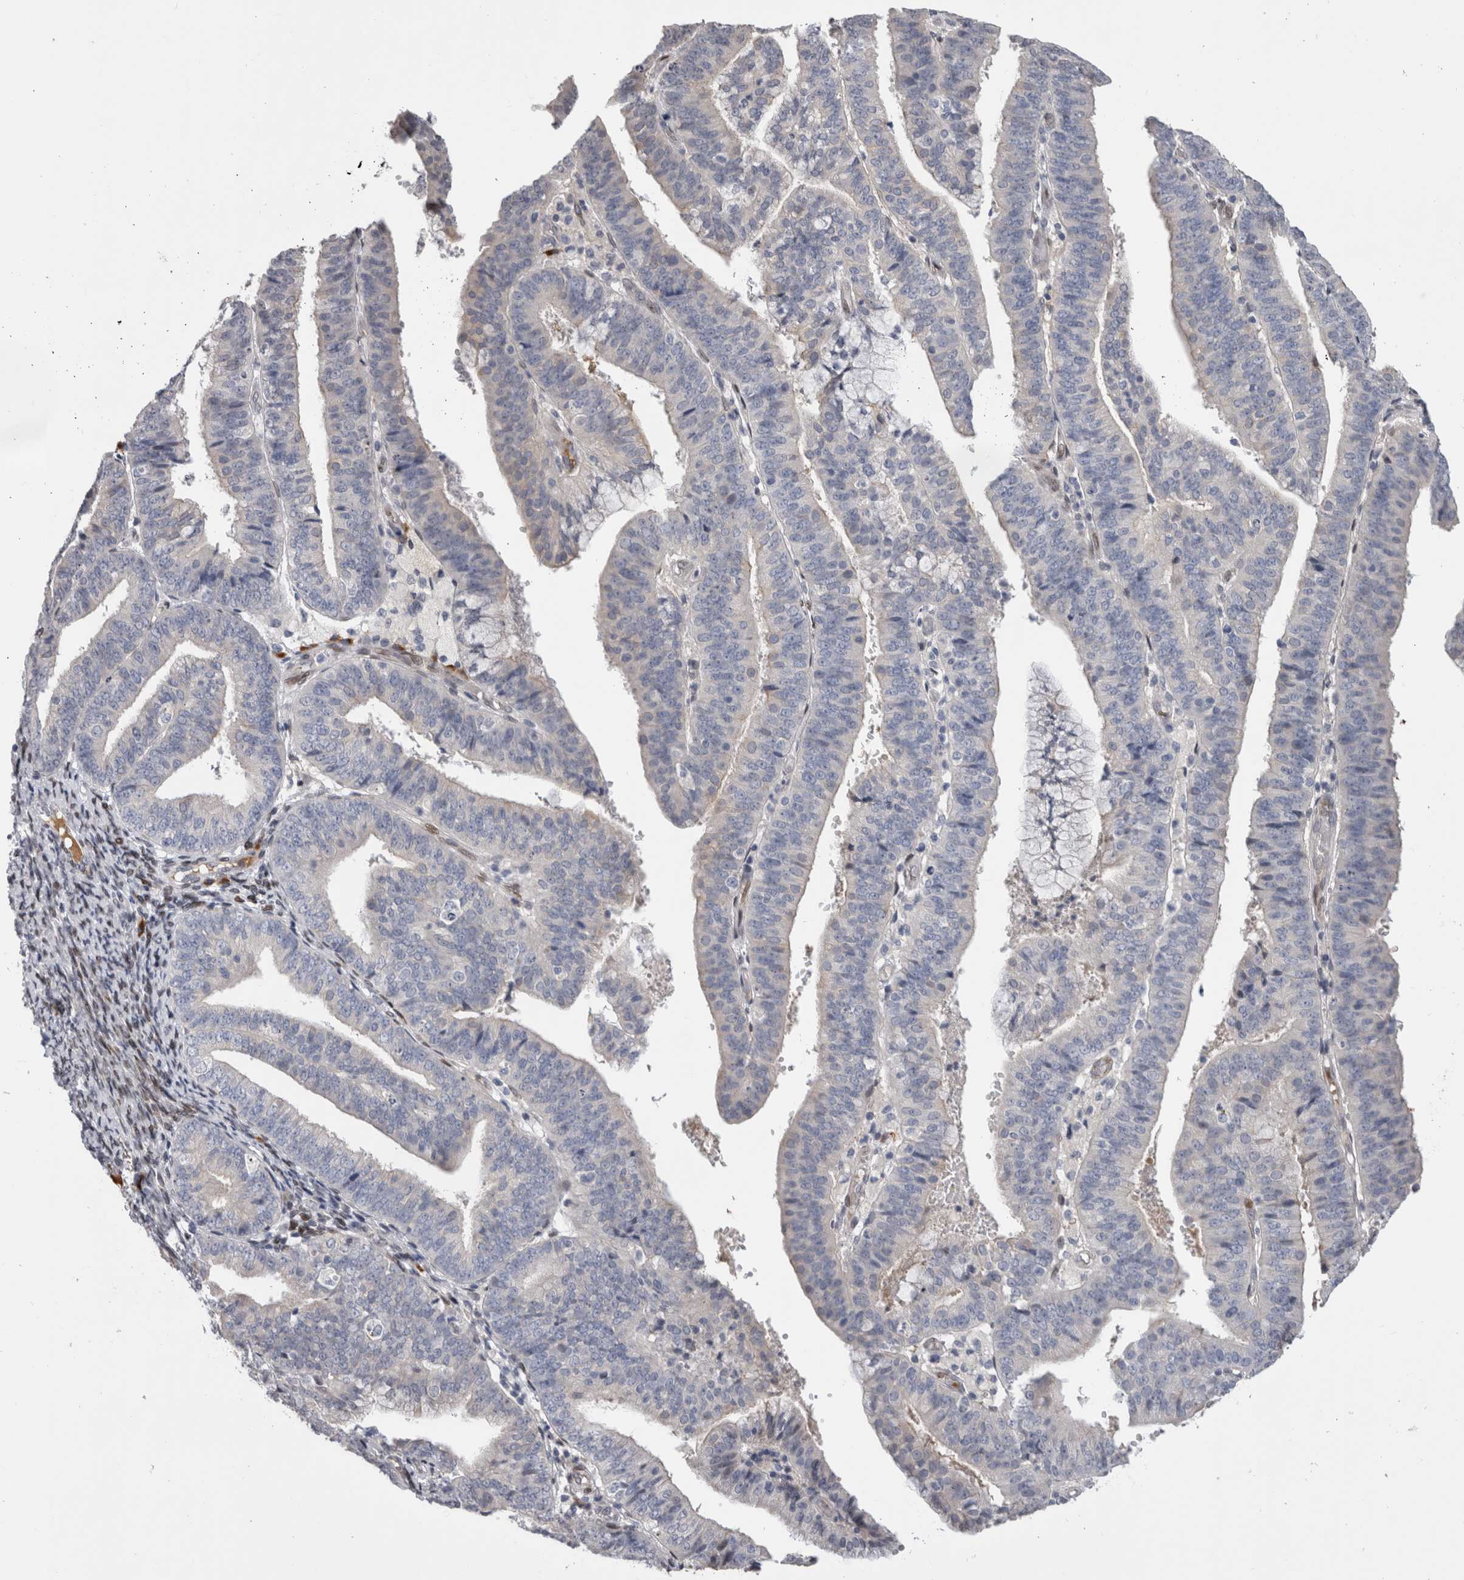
{"staining": {"intensity": "negative", "quantity": "none", "location": "none"}, "tissue": "endometrial cancer", "cell_type": "Tumor cells", "image_type": "cancer", "snomed": [{"axis": "morphology", "description": "Adenocarcinoma, NOS"}, {"axis": "topography", "description": "Endometrium"}], "caption": "An image of human endometrial cancer is negative for staining in tumor cells.", "gene": "DMTN", "patient": {"sex": "female", "age": 63}}